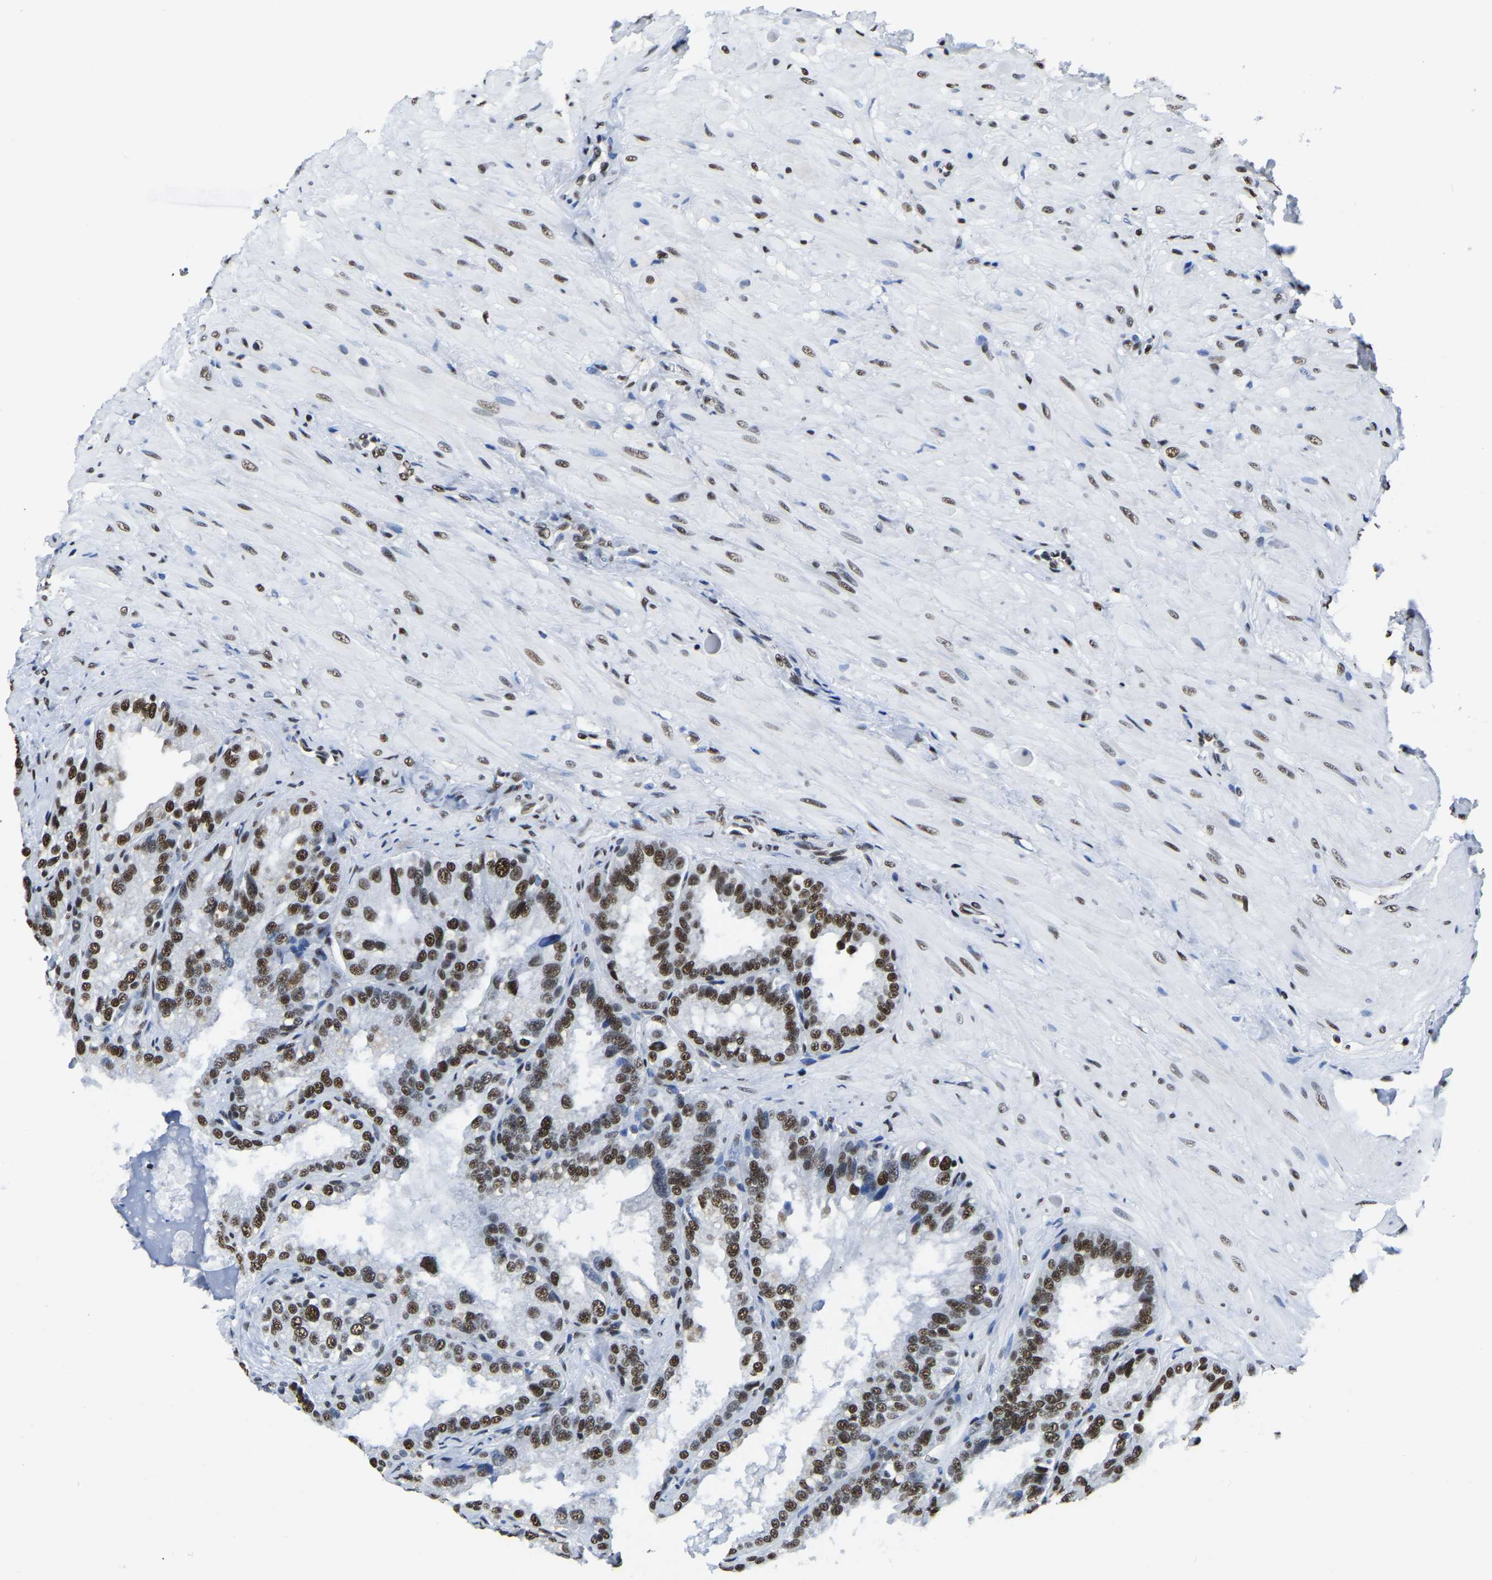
{"staining": {"intensity": "strong", "quantity": ">75%", "location": "nuclear"}, "tissue": "seminal vesicle", "cell_type": "Glandular cells", "image_type": "normal", "snomed": [{"axis": "morphology", "description": "Normal tissue, NOS"}, {"axis": "topography", "description": "Seminal veicle"}], "caption": "This histopathology image reveals immunohistochemistry staining of normal seminal vesicle, with high strong nuclear staining in about >75% of glandular cells.", "gene": "UBA1", "patient": {"sex": "male", "age": 68}}